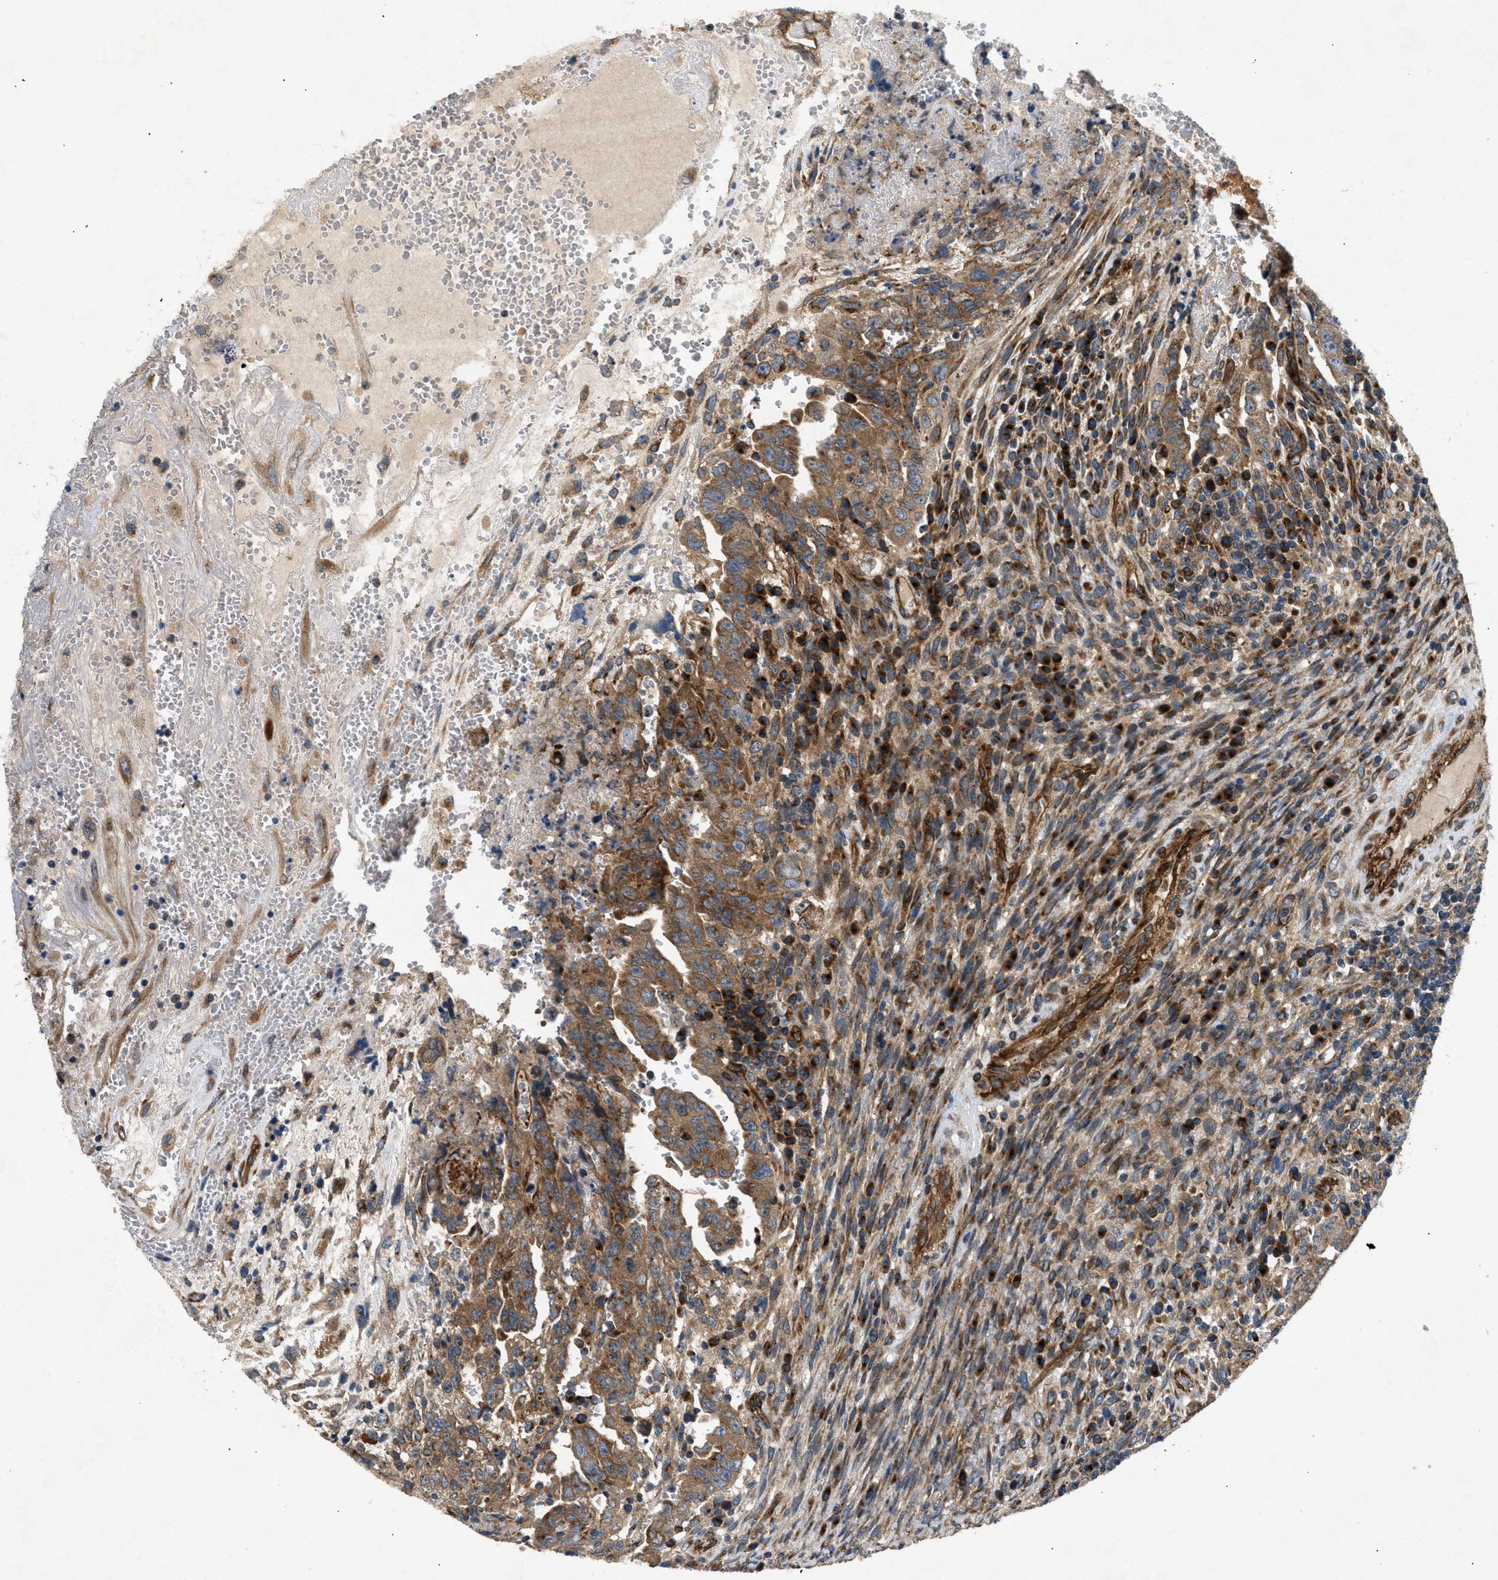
{"staining": {"intensity": "strong", "quantity": ">75%", "location": "cytoplasmic/membranous"}, "tissue": "testis cancer", "cell_type": "Tumor cells", "image_type": "cancer", "snomed": [{"axis": "morphology", "description": "Carcinoma, Embryonal, NOS"}, {"axis": "topography", "description": "Testis"}], "caption": "Brown immunohistochemical staining in testis embryonal carcinoma exhibits strong cytoplasmic/membranous expression in approximately >75% of tumor cells. The staining was performed using DAB (3,3'-diaminobenzidine), with brown indicating positive protein expression. Nuclei are stained blue with hematoxylin.", "gene": "LYSMD3", "patient": {"sex": "male", "age": 28}}